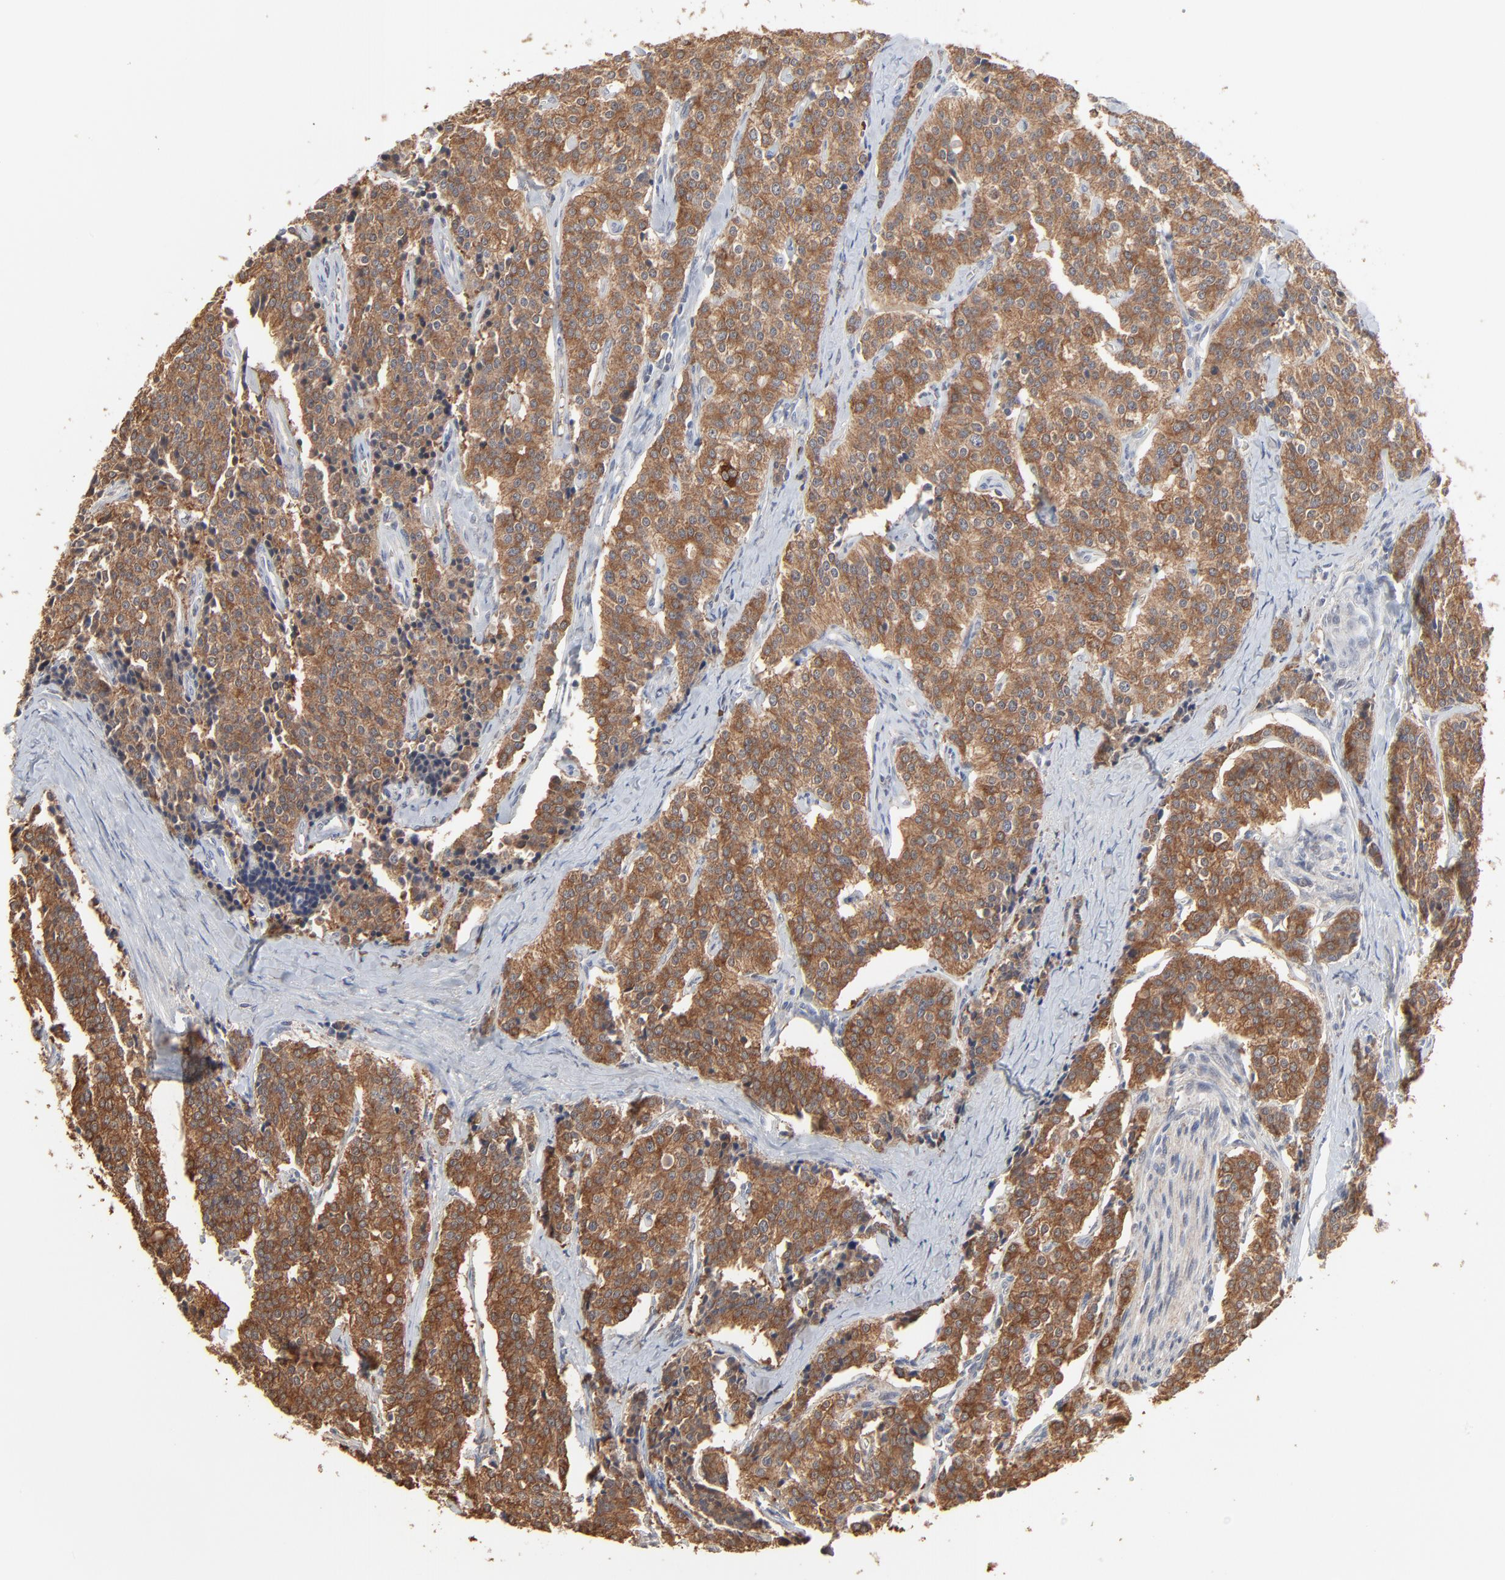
{"staining": {"intensity": "strong", "quantity": ">75%", "location": "cytoplasmic/membranous"}, "tissue": "carcinoid", "cell_type": "Tumor cells", "image_type": "cancer", "snomed": [{"axis": "morphology", "description": "Carcinoid, malignant, NOS"}, {"axis": "topography", "description": "Small intestine"}], "caption": "Carcinoid (malignant) stained with a protein marker reveals strong staining in tumor cells.", "gene": "FANCB", "patient": {"sex": "male", "age": 63}}